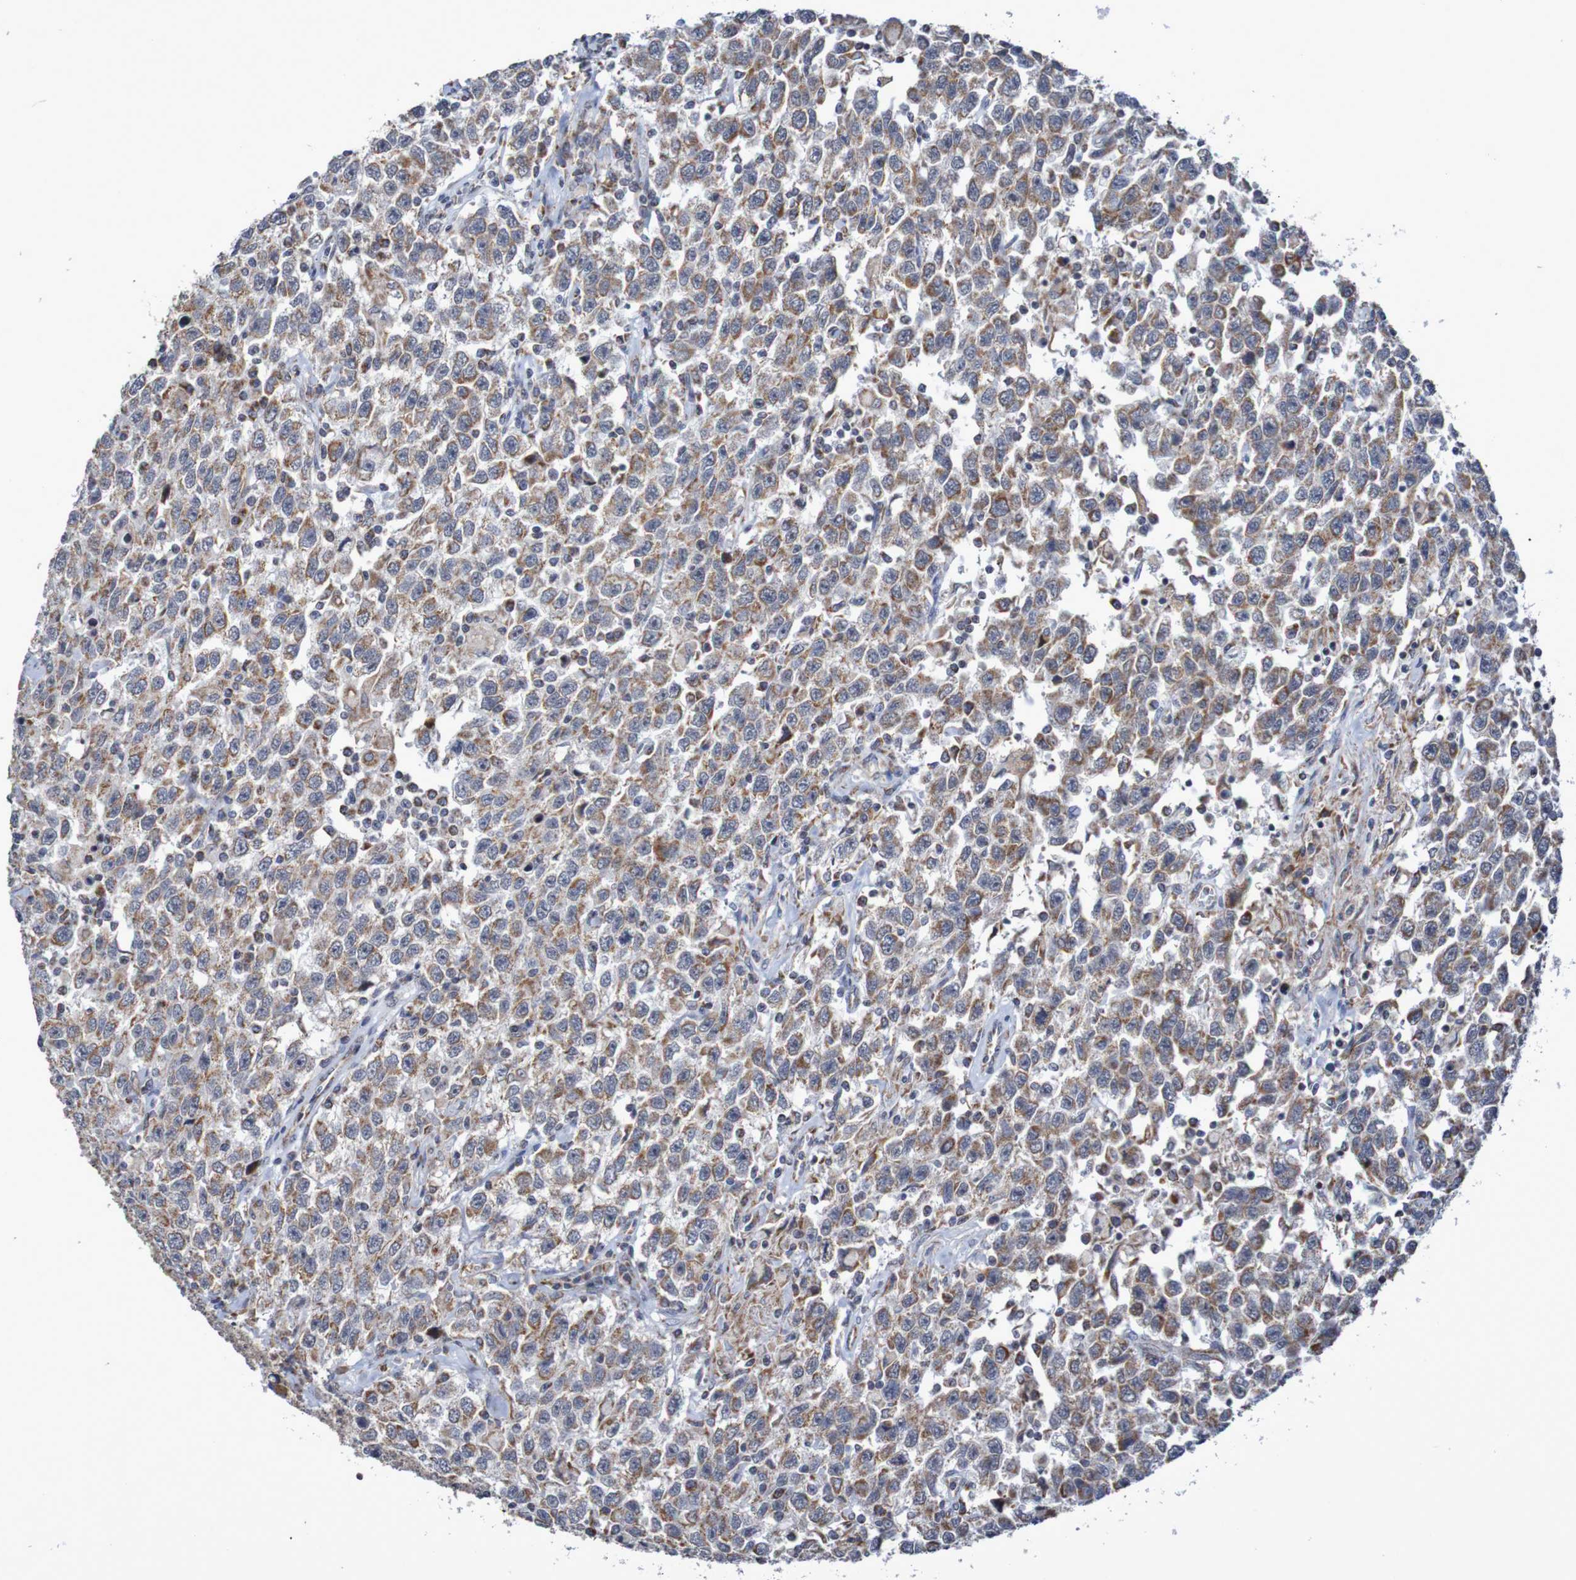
{"staining": {"intensity": "moderate", "quantity": "25%-75%", "location": "cytoplasmic/membranous"}, "tissue": "testis cancer", "cell_type": "Tumor cells", "image_type": "cancer", "snomed": [{"axis": "morphology", "description": "Seminoma, NOS"}, {"axis": "topography", "description": "Testis"}], "caption": "A micrograph showing moderate cytoplasmic/membranous staining in approximately 25%-75% of tumor cells in testis cancer (seminoma), as visualized by brown immunohistochemical staining.", "gene": "DVL1", "patient": {"sex": "male", "age": 41}}